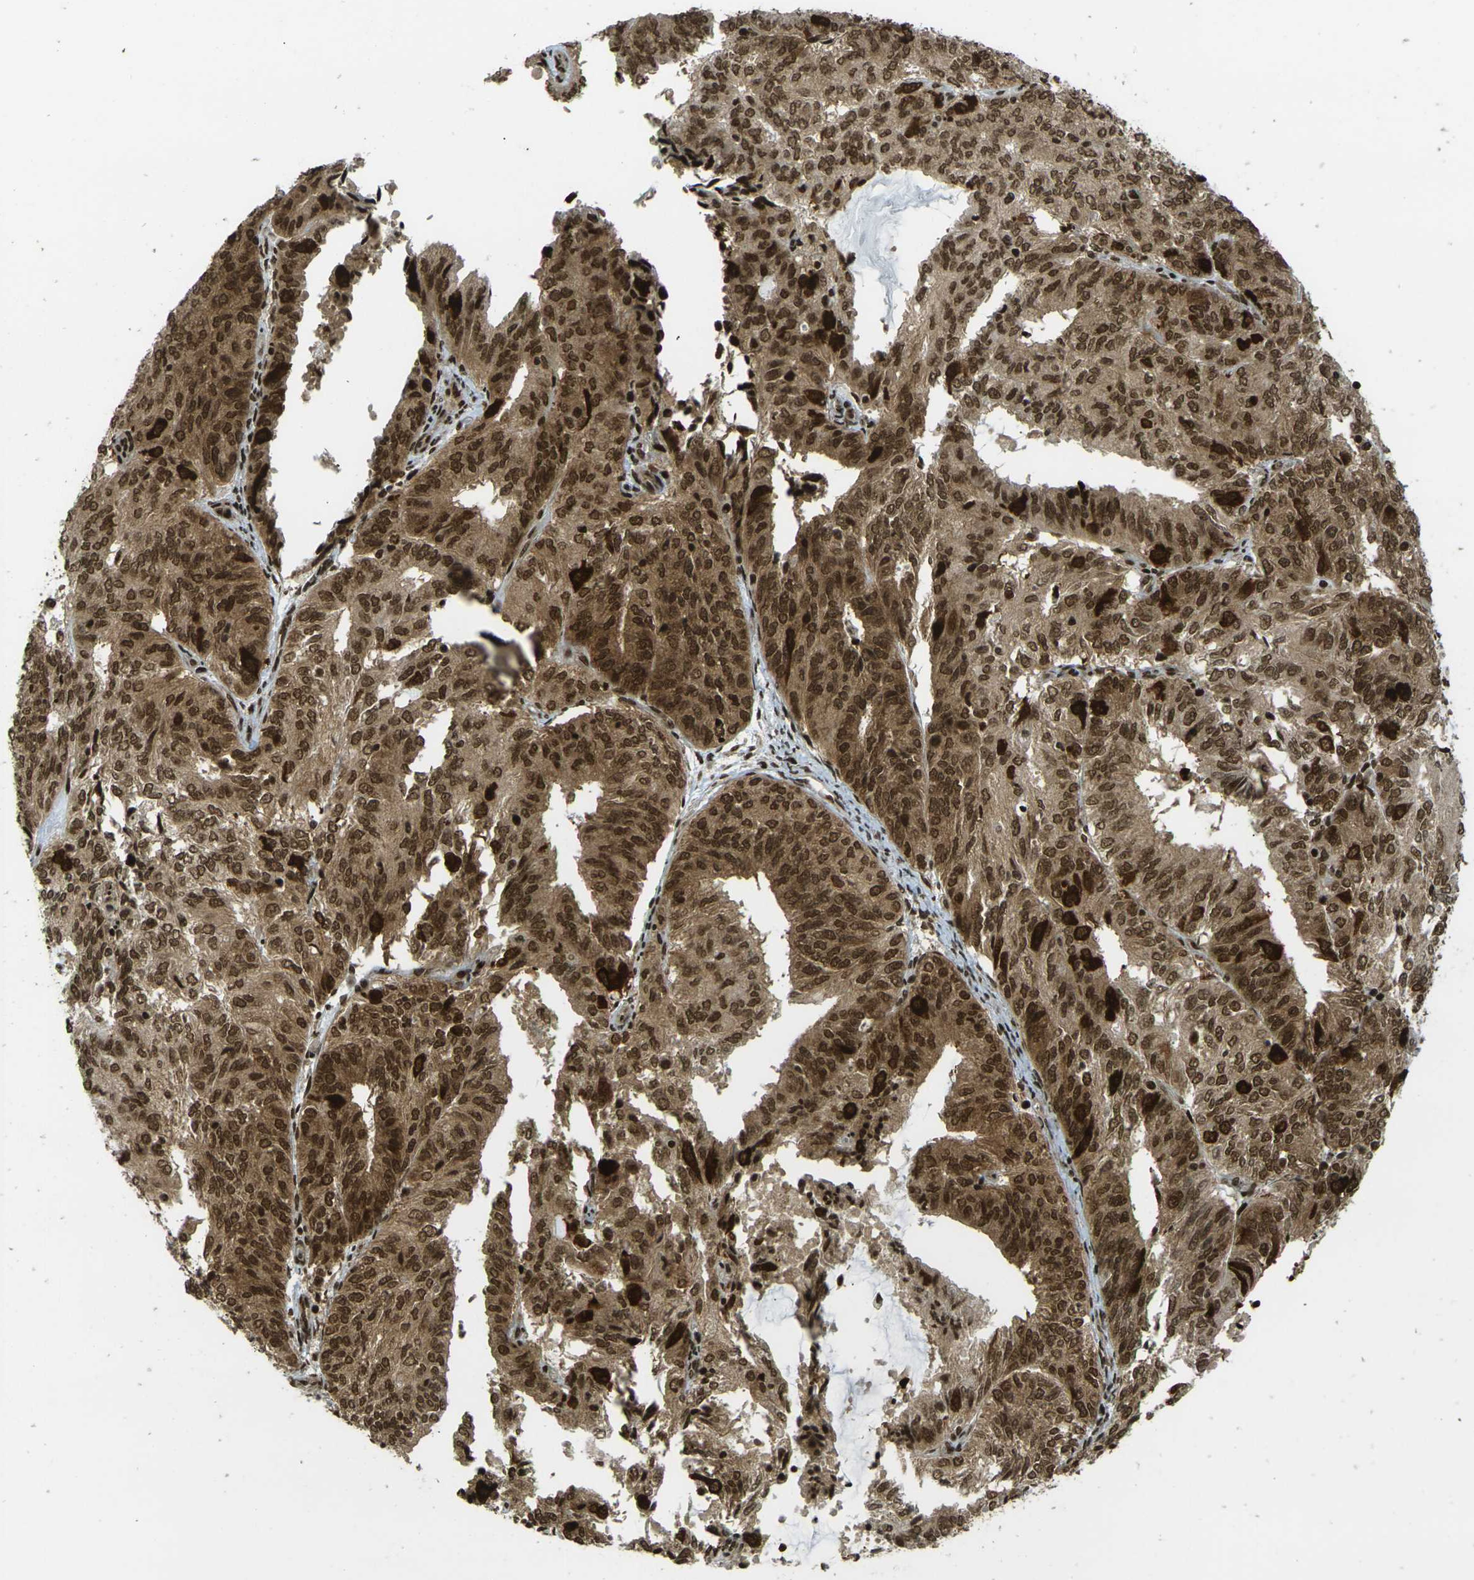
{"staining": {"intensity": "strong", "quantity": ">75%", "location": "cytoplasmic/membranous,nuclear"}, "tissue": "endometrial cancer", "cell_type": "Tumor cells", "image_type": "cancer", "snomed": [{"axis": "morphology", "description": "Adenocarcinoma, NOS"}, {"axis": "topography", "description": "Uterus"}], "caption": "There is high levels of strong cytoplasmic/membranous and nuclear staining in tumor cells of adenocarcinoma (endometrial), as demonstrated by immunohistochemical staining (brown color).", "gene": "RUVBL2", "patient": {"sex": "female", "age": 60}}